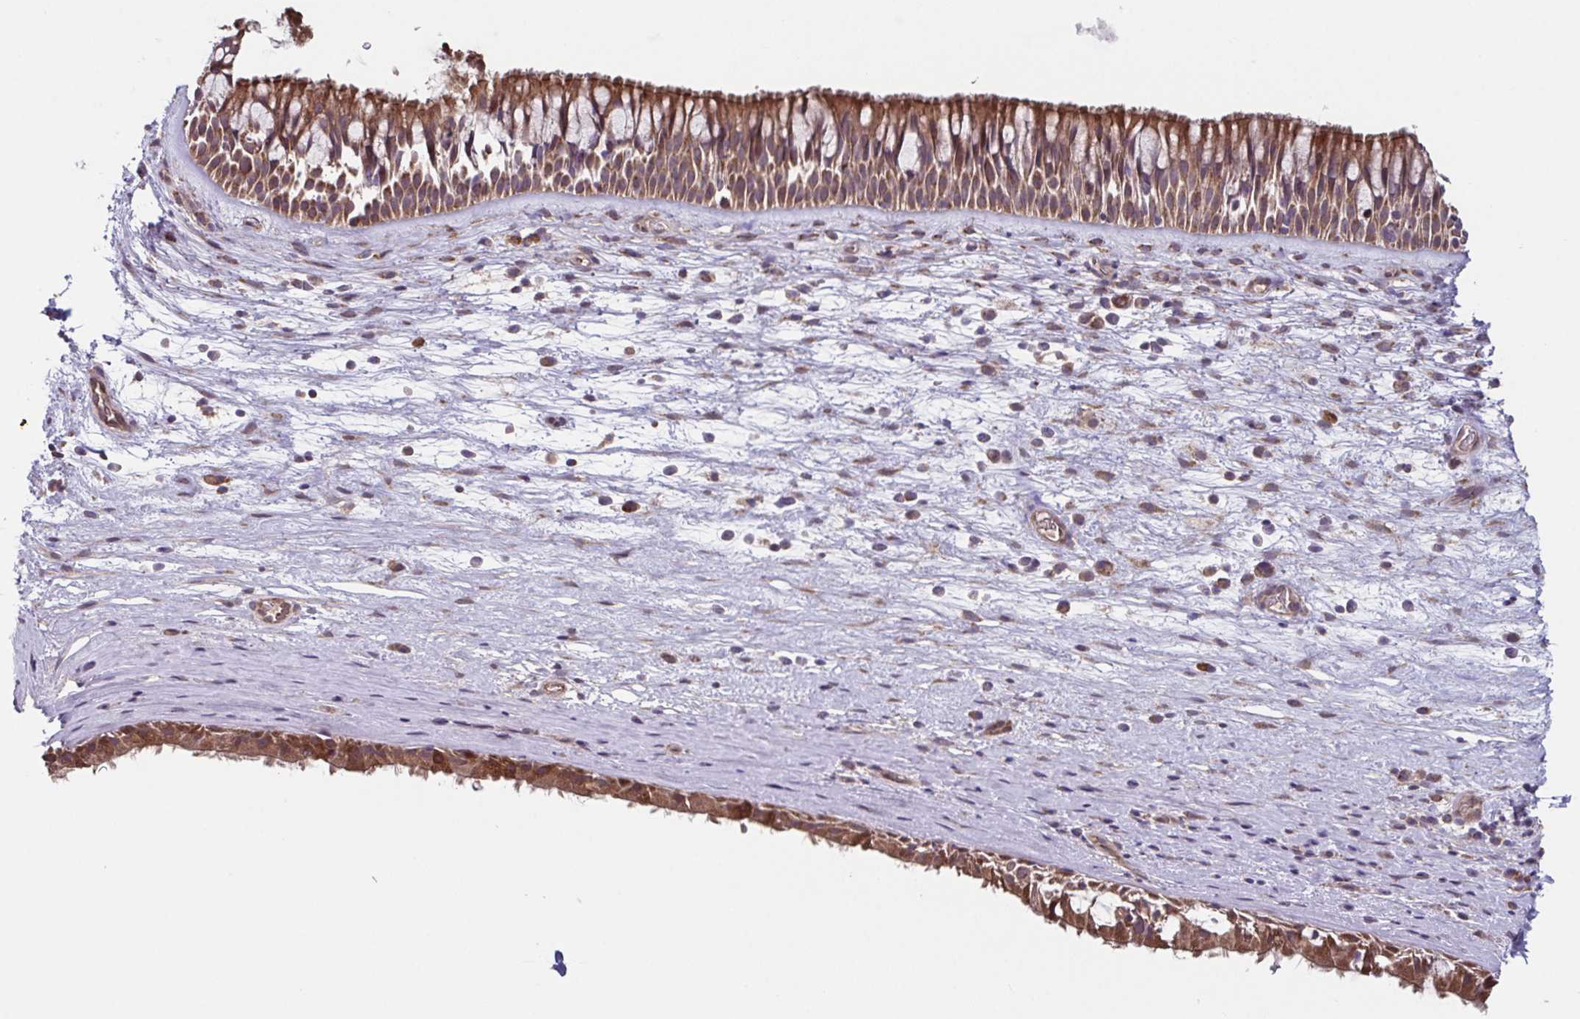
{"staining": {"intensity": "moderate", "quantity": ">75%", "location": "cytoplasmic/membranous"}, "tissue": "nasopharynx", "cell_type": "Respiratory epithelial cells", "image_type": "normal", "snomed": [{"axis": "morphology", "description": "Normal tissue, NOS"}, {"axis": "topography", "description": "Nasopharynx"}], "caption": "Protein expression analysis of normal human nasopharynx reveals moderate cytoplasmic/membranous expression in approximately >75% of respiratory epithelial cells.", "gene": "TTC19", "patient": {"sex": "male", "age": 74}}